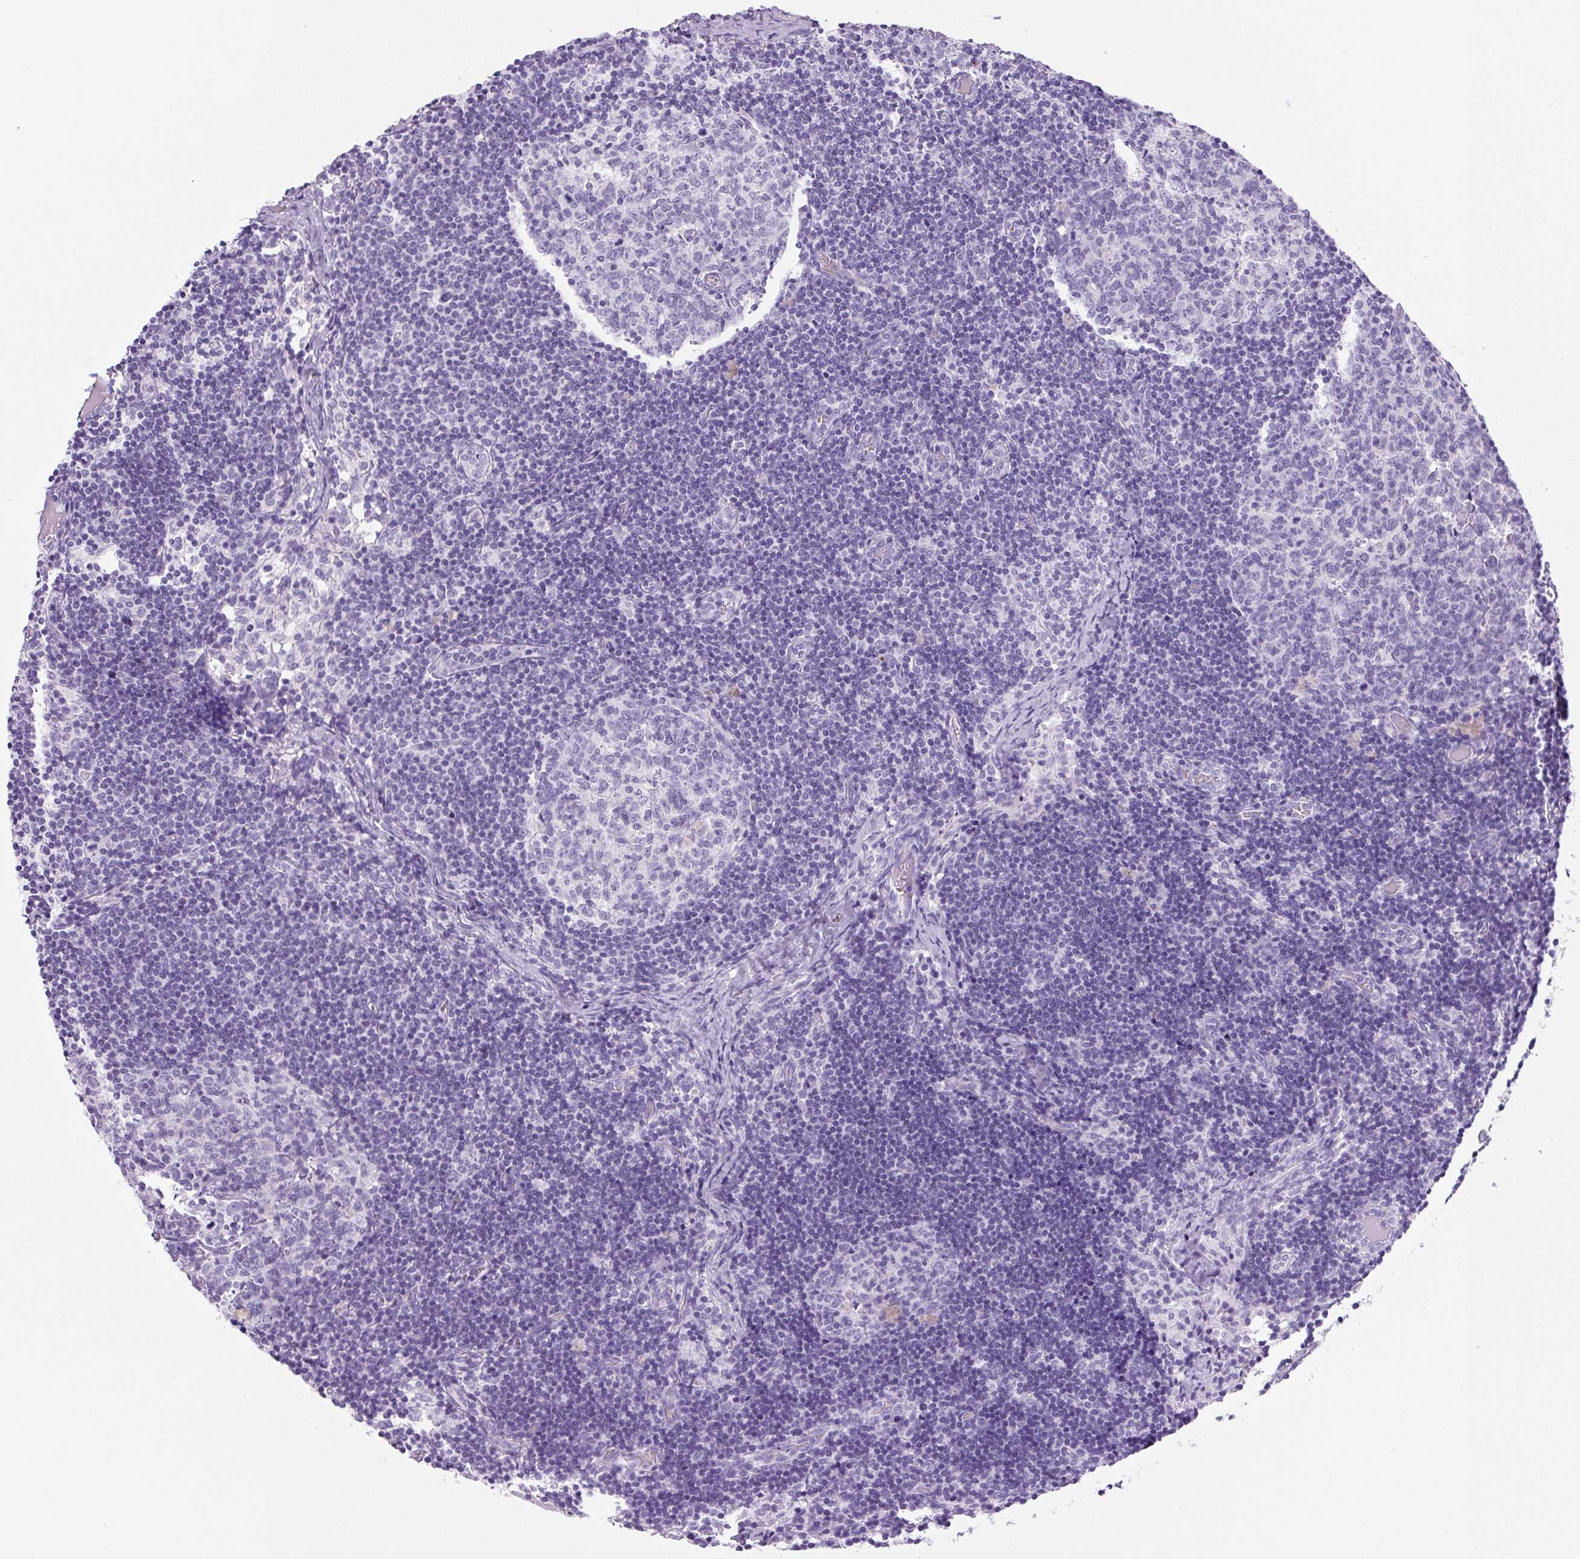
{"staining": {"intensity": "negative", "quantity": "none", "location": "none"}, "tissue": "lymph node", "cell_type": "Germinal center cells", "image_type": "normal", "snomed": [{"axis": "morphology", "description": "Normal tissue, NOS"}, {"axis": "topography", "description": "Lymph node"}], "caption": "An IHC photomicrograph of unremarkable lymph node is shown. There is no staining in germinal center cells of lymph node. Nuclei are stained in blue.", "gene": "PRRT1", "patient": {"sex": "female", "age": 31}}